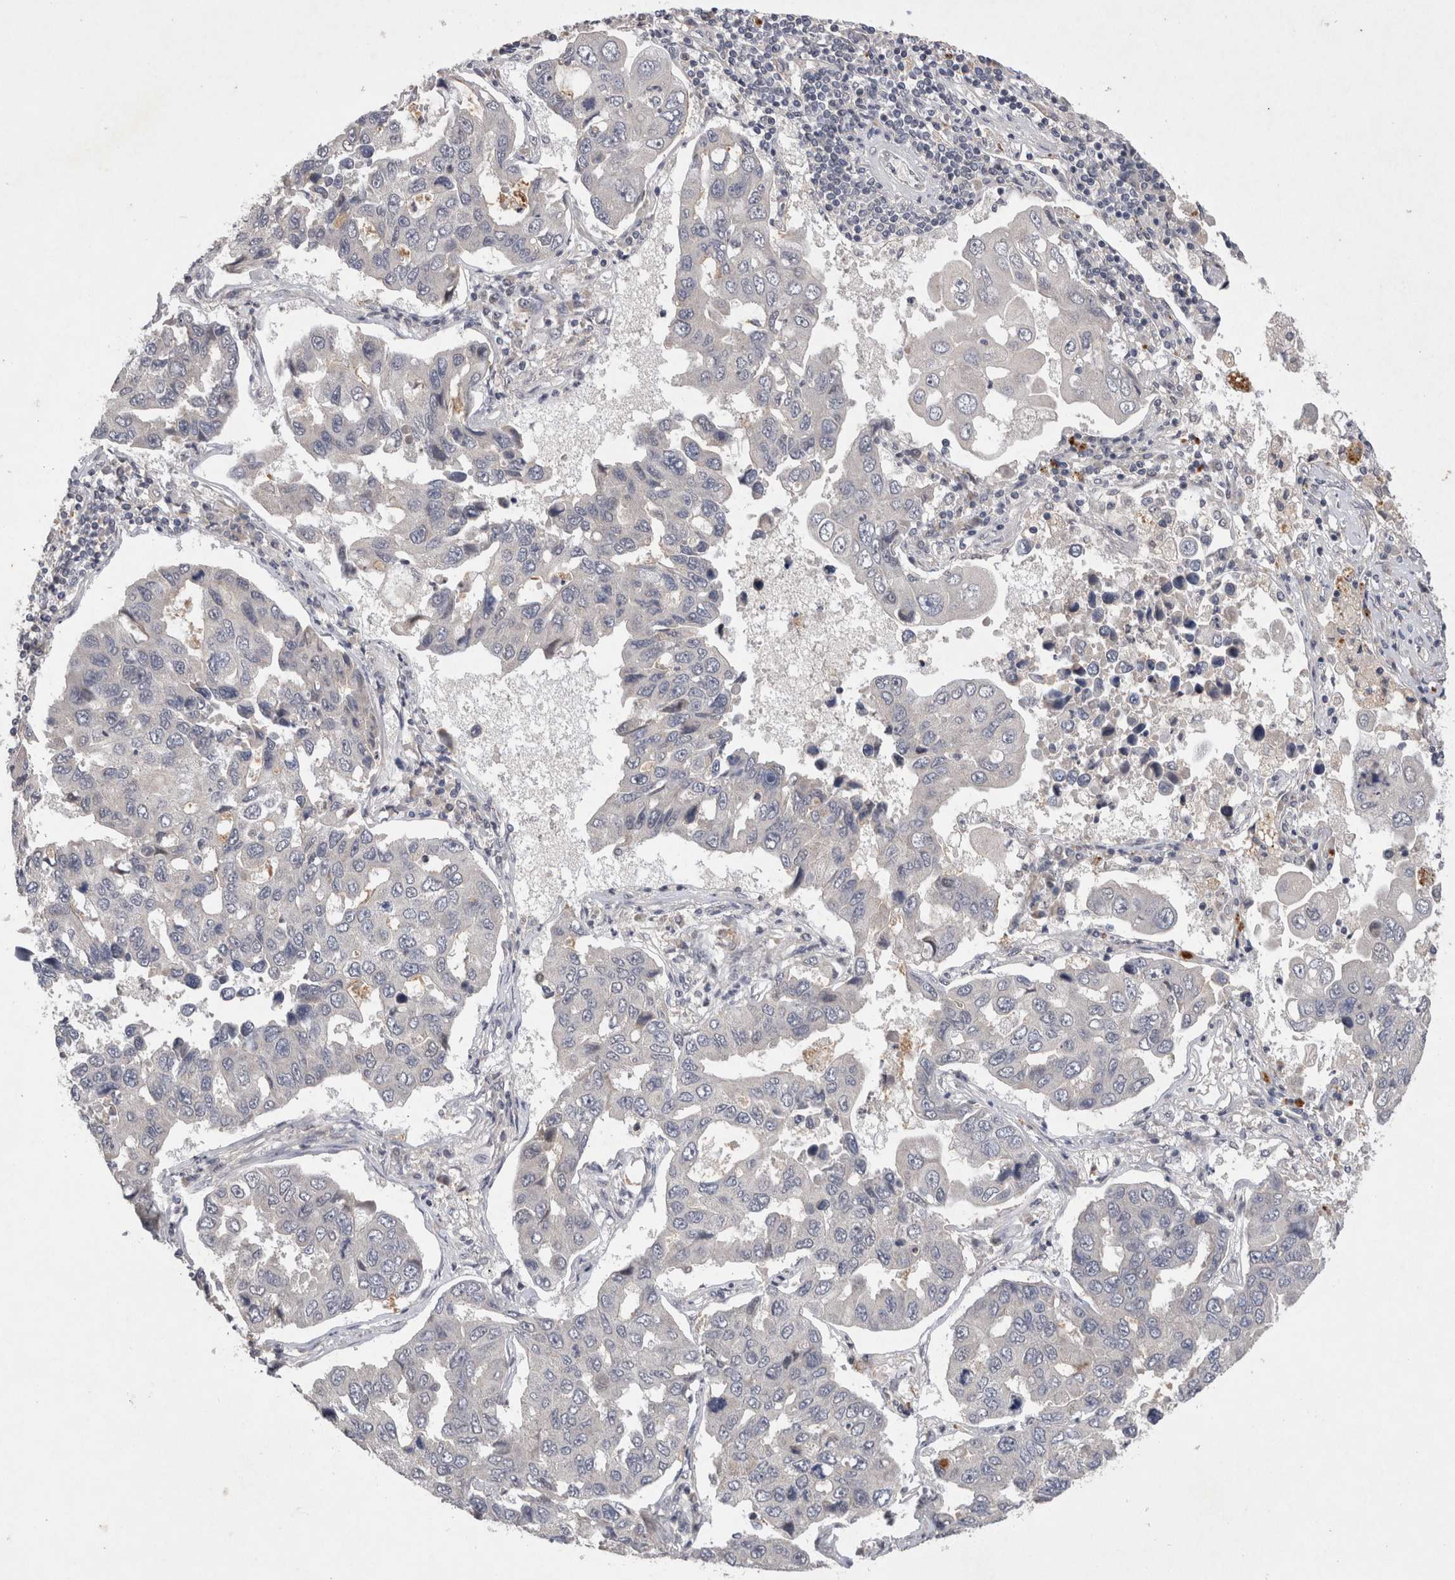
{"staining": {"intensity": "negative", "quantity": "none", "location": "none"}, "tissue": "lung cancer", "cell_type": "Tumor cells", "image_type": "cancer", "snomed": [{"axis": "morphology", "description": "Adenocarcinoma, NOS"}, {"axis": "topography", "description": "Lung"}], "caption": "IHC image of lung adenocarcinoma stained for a protein (brown), which displays no expression in tumor cells.", "gene": "RASSF3", "patient": {"sex": "male", "age": 64}}